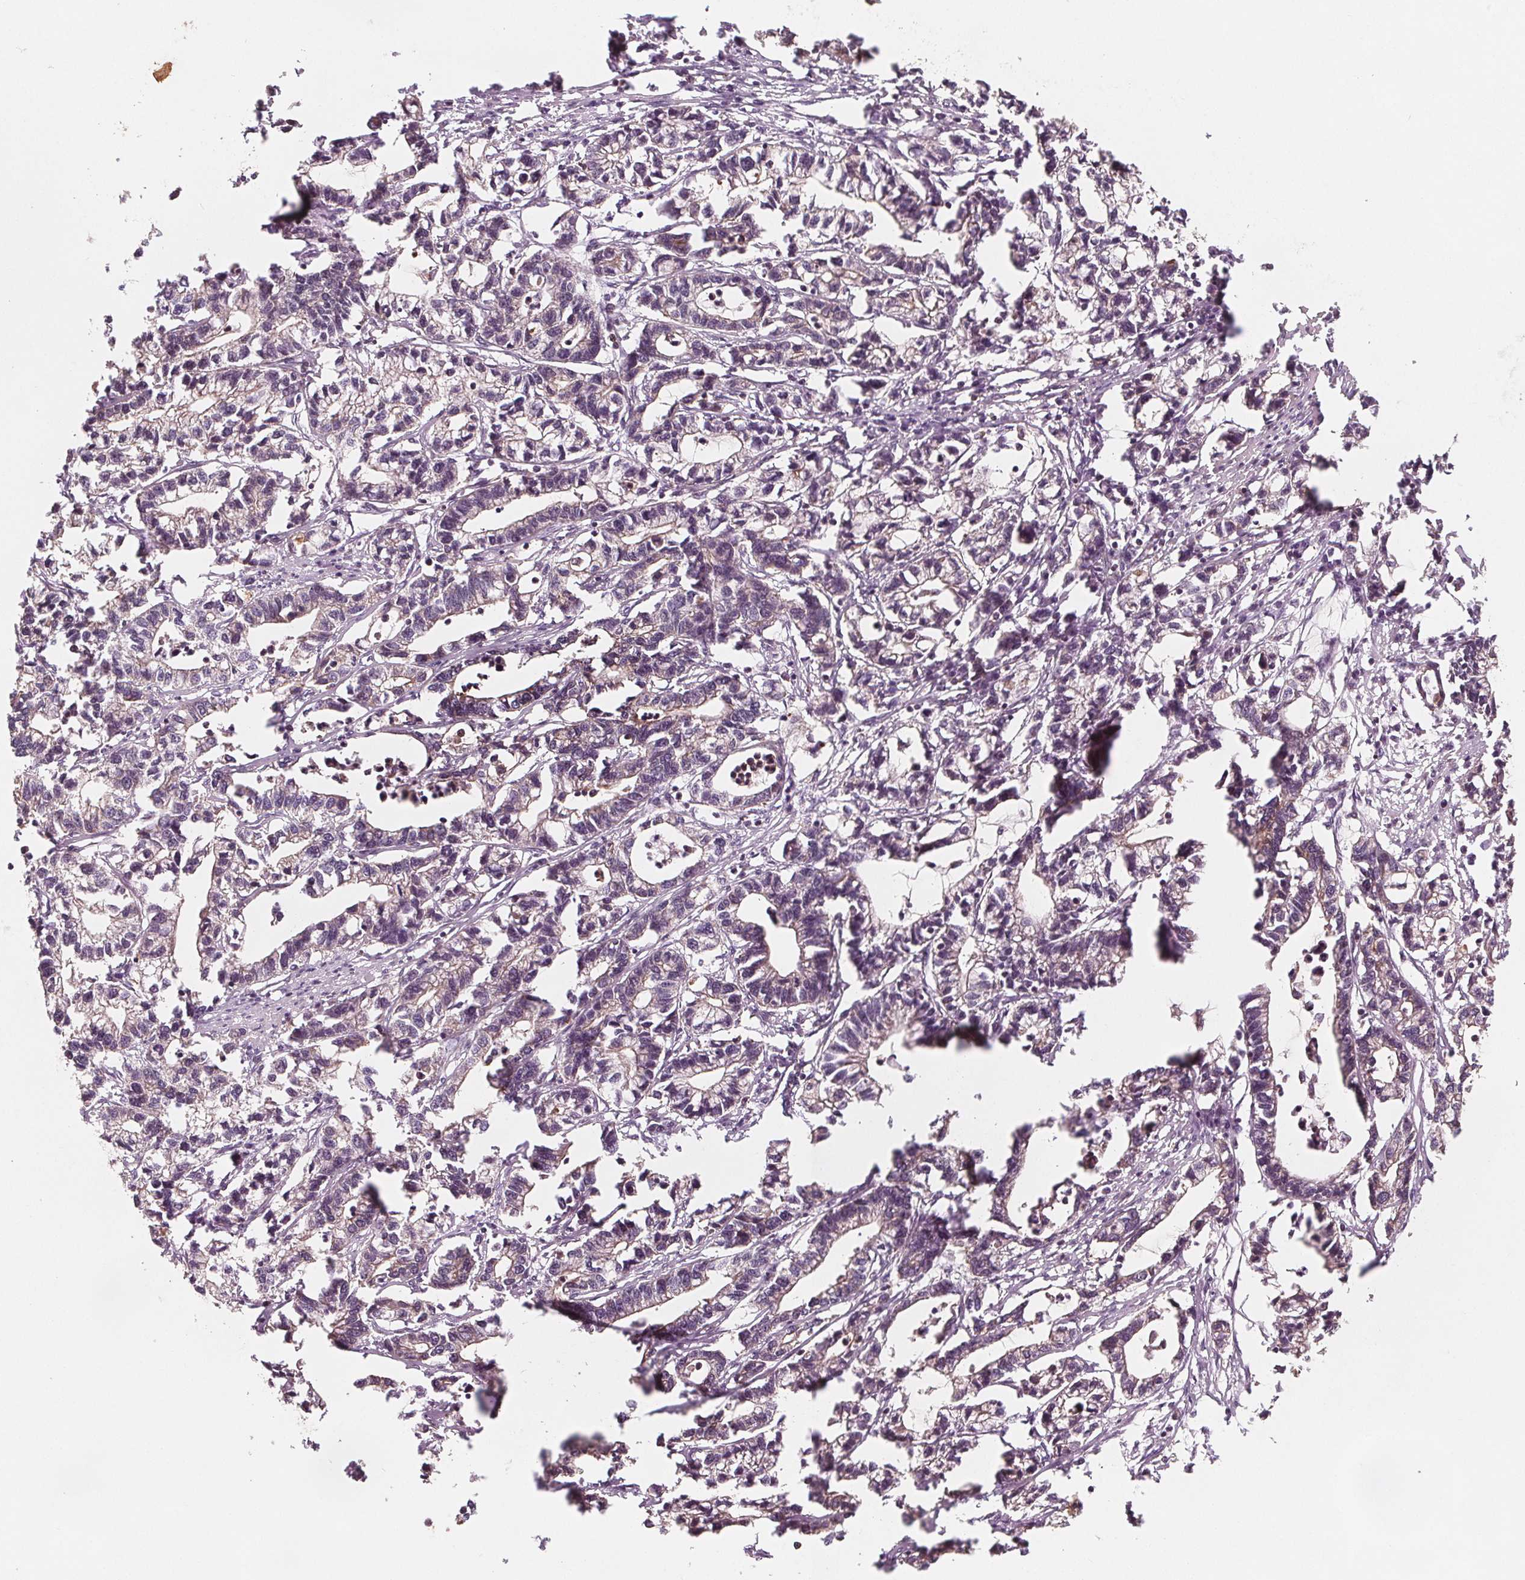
{"staining": {"intensity": "negative", "quantity": "none", "location": "none"}, "tissue": "stomach cancer", "cell_type": "Tumor cells", "image_type": "cancer", "snomed": [{"axis": "morphology", "description": "Adenocarcinoma, NOS"}, {"axis": "topography", "description": "Stomach"}], "caption": "Stomach adenocarcinoma was stained to show a protein in brown. There is no significant positivity in tumor cells.", "gene": "ADAM33", "patient": {"sex": "male", "age": 83}}